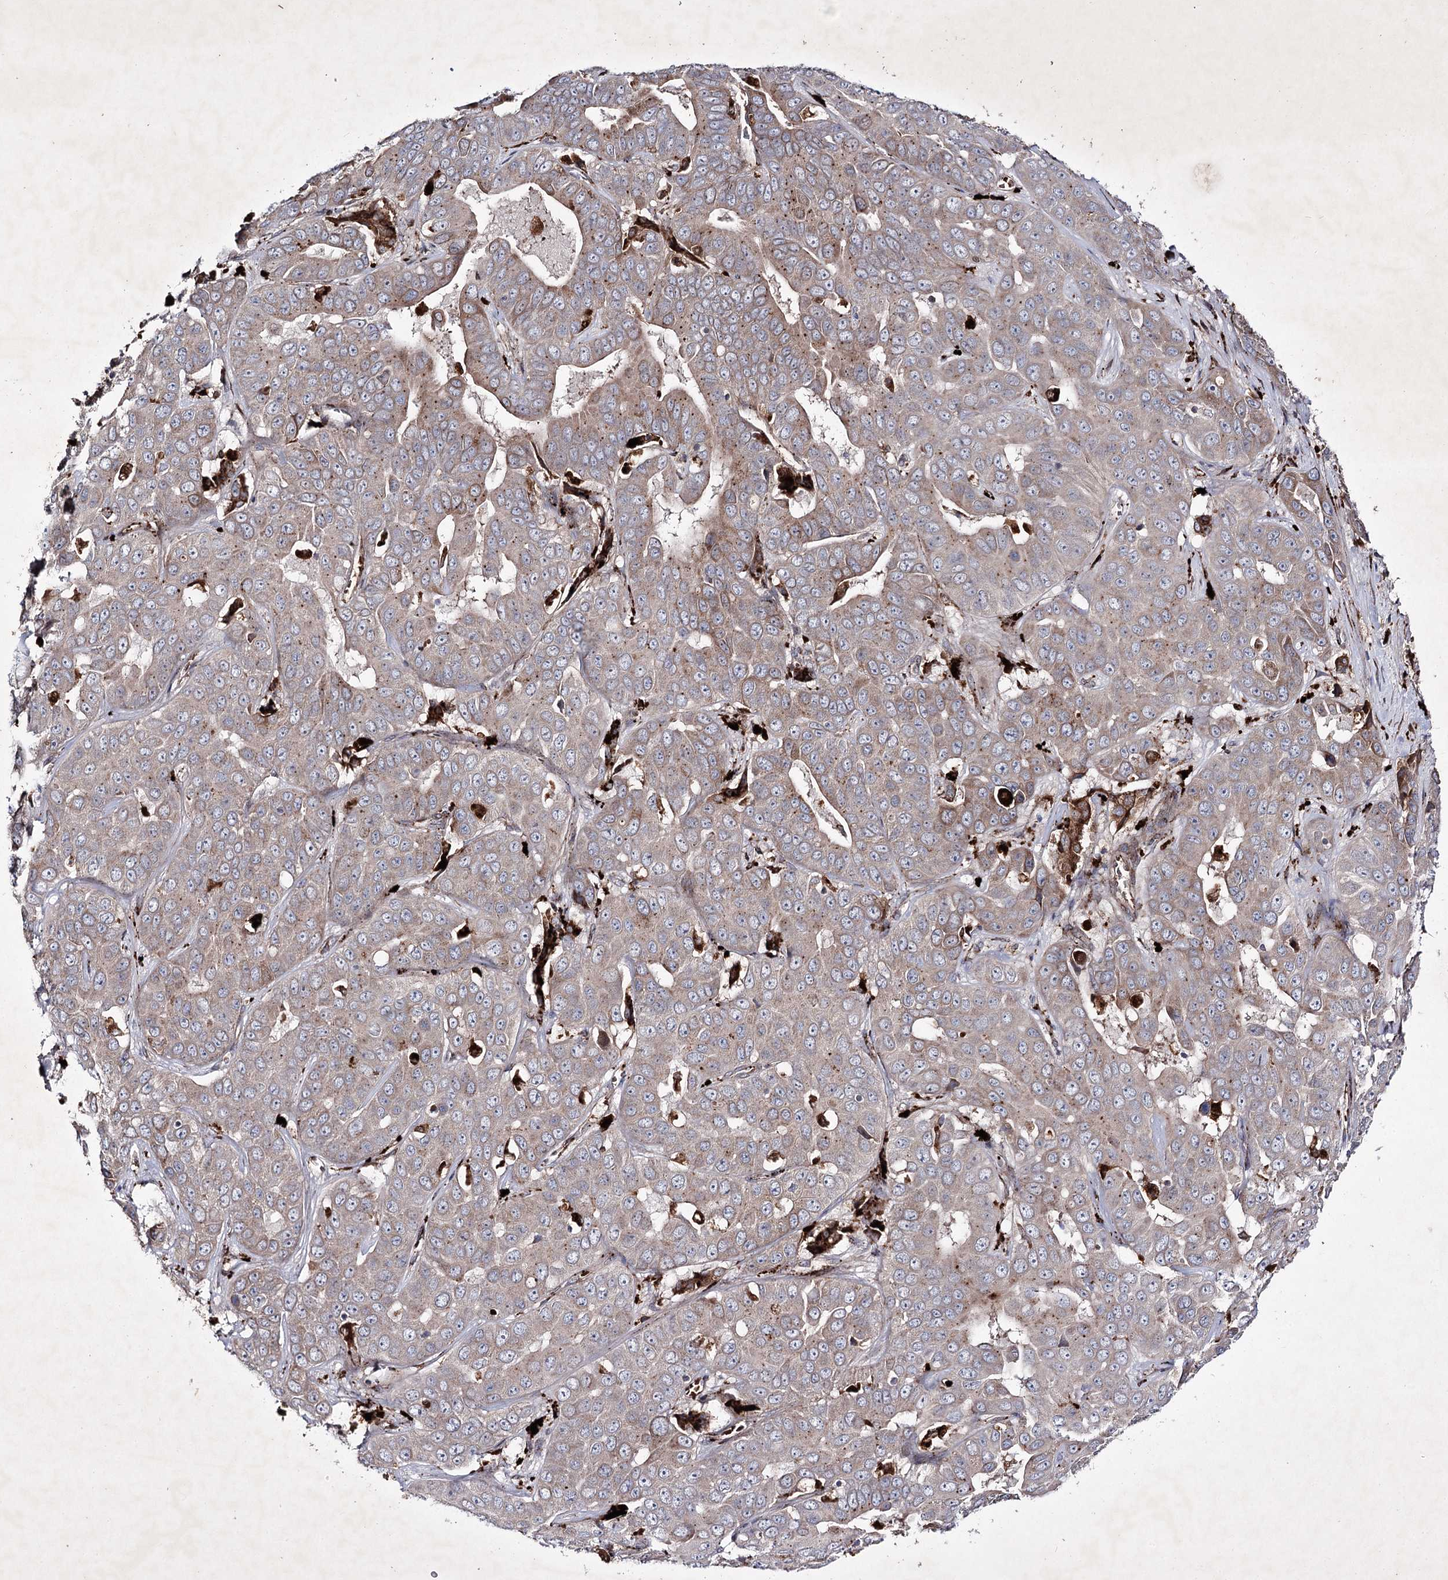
{"staining": {"intensity": "weak", "quantity": ">75%", "location": "cytoplasmic/membranous"}, "tissue": "liver cancer", "cell_type": "Tumor cells", "image_type": "cancer", "snomed": [{"axis": "morphology", "description": "Cholangiocarcinoma"}, {"axis": "topography", "description": "Liver"}], "caption": "Liver cancer tissue displays weak cytoplasmic/membranous positivity in about >75% of tumor cells (DAB (3,3'-diaminobenzidine) IHC, brown staining for protein, blue staining for nuclei).", "gene": "ALG9", "patient": {"sex": "female", "age": 52}}